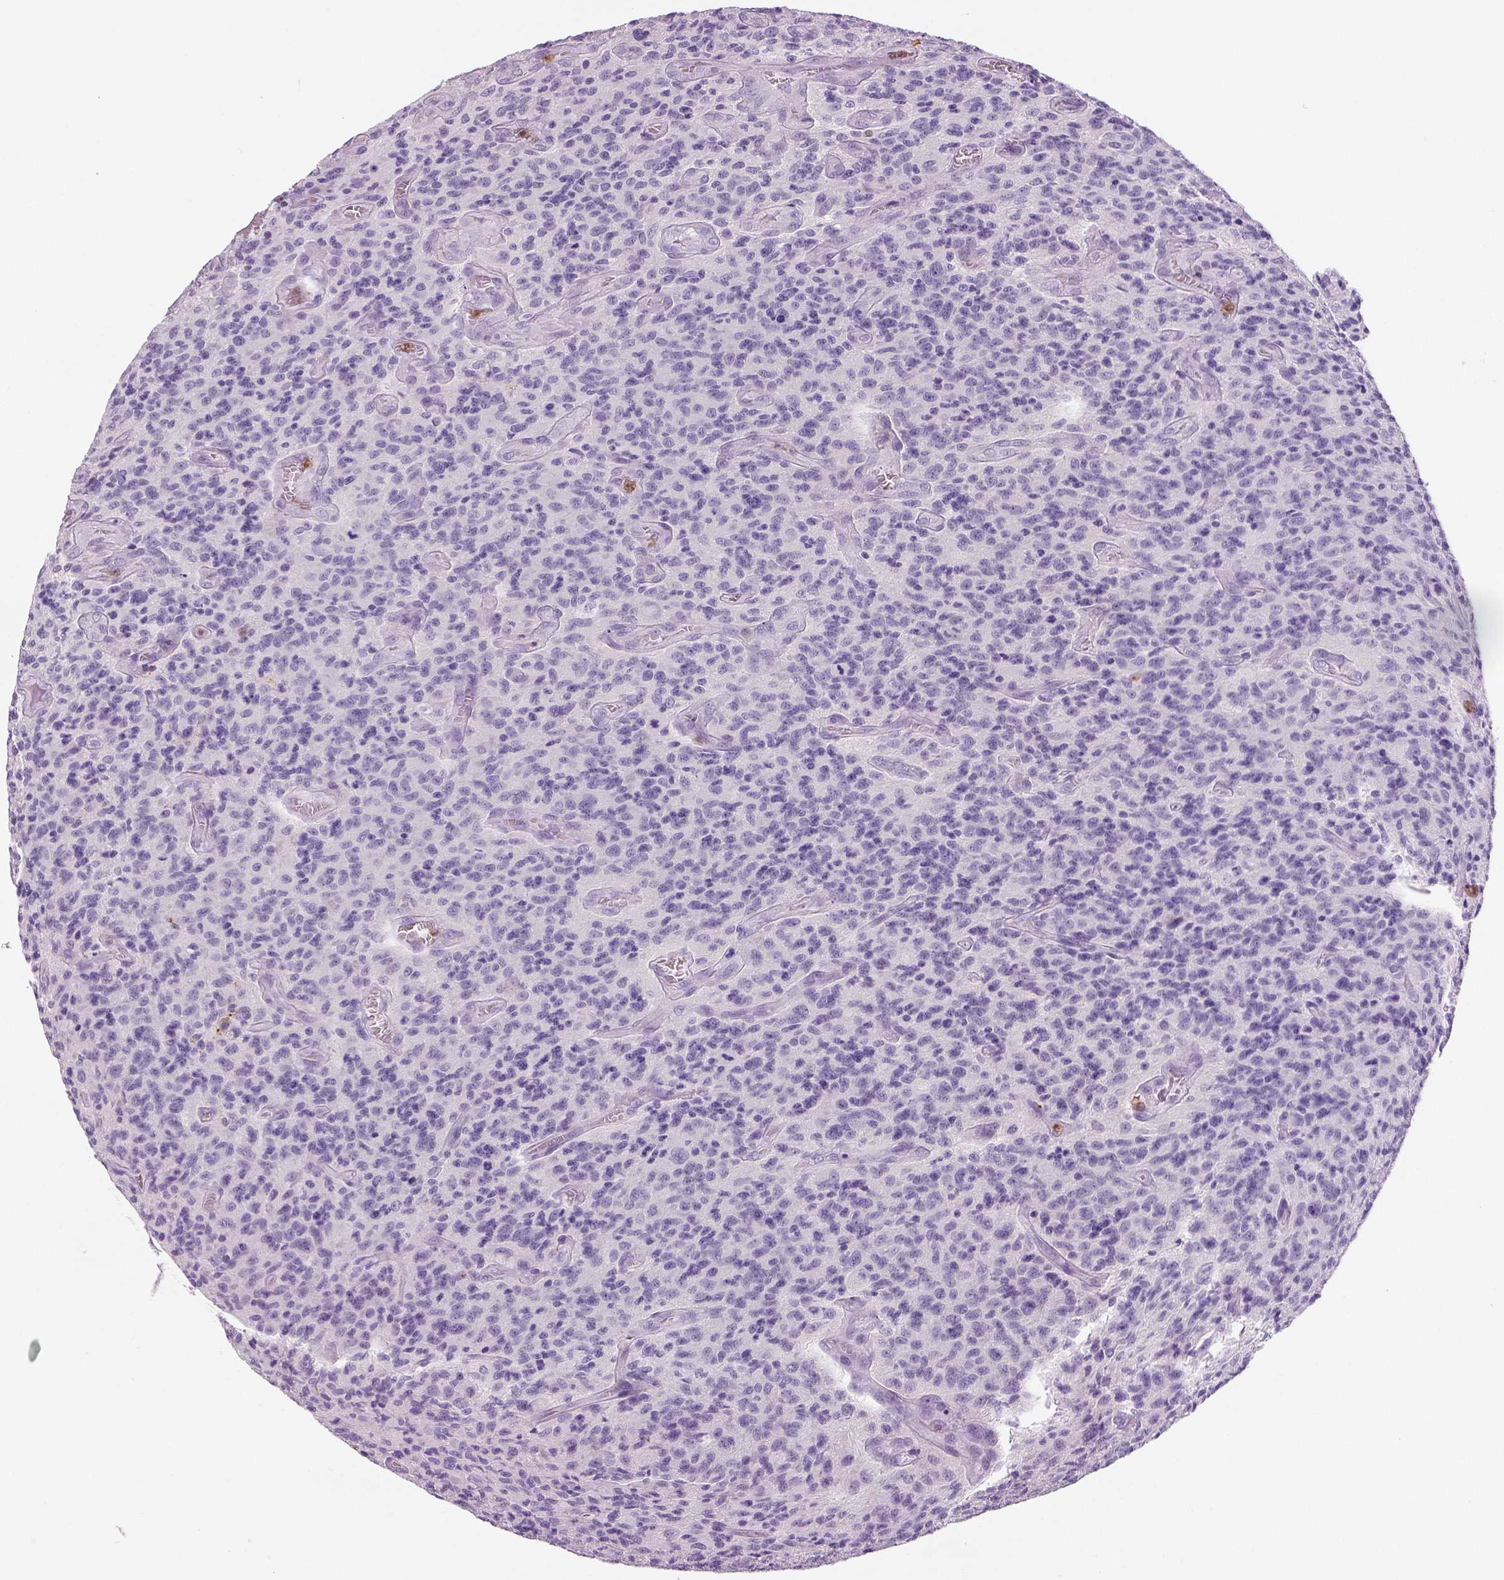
{"staining": {"intensity": "negative", "quantity": "none", "location": "none"}, "tissue": "glioma", "cell_type": "Tumor cells", "image_type": "cancer", "snomed": [{"axis": "morphology", "description": "Glioma, malignant, High grade"}, {"axis": "topography", "description": "Brain"}], "caption": "Tumor cells show no significant protein staining in high-grade glioma (malignant). (Stains: DAB immunohistochemistry (IHC) with hematoxylin counter stain, Microscopy: brightfield microscopy at high magnification).", "gene": "NECAB2", "patient": {"sex": "male", "age": 76}}